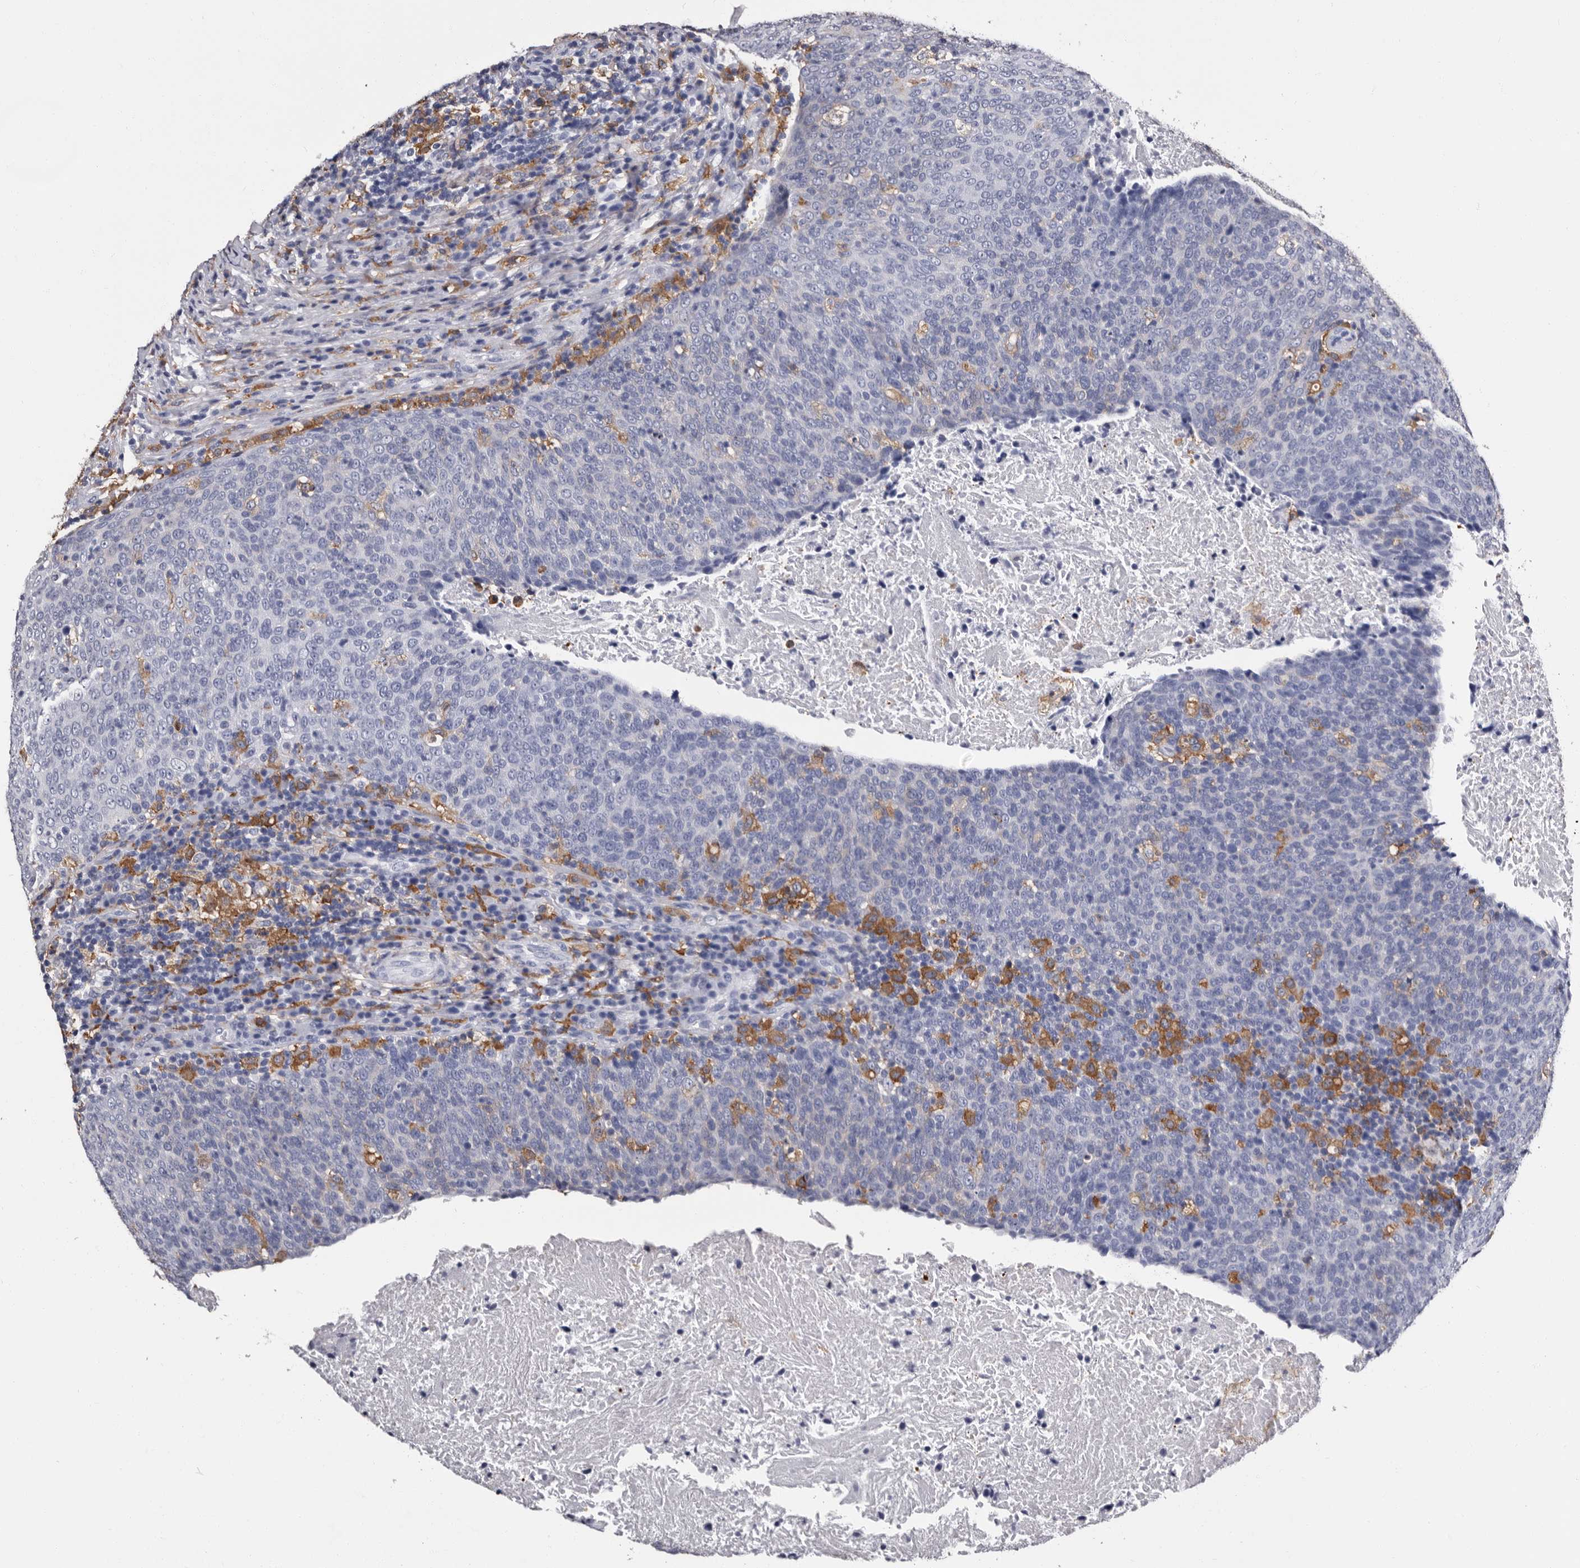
{"staining": {"intensity": "negative", "quantity": "none", "location": "none"}, "tissue": "head and neck cancer", "cell_type": "Tumor cells", "image_type": "cancer", "snomed": [{"axis": "morphology", "description": "Squamous cell carcinoma, NOS"}, {"axis": "morphology", "description": "Squamous cell carcinoma, metastatic, NOS"}, {"axis": "topography", "description": "Lymph node"}, {"axis": "topography", "description": "Head-Neck"}], "caption": "DAB immunohistochemical staining of head and neck cancer (squamous cell carcinoma) shows no significant staining in tumor cells.", "gene": "EPB41L3", "patient": {"sex": "male", "age": 62}}